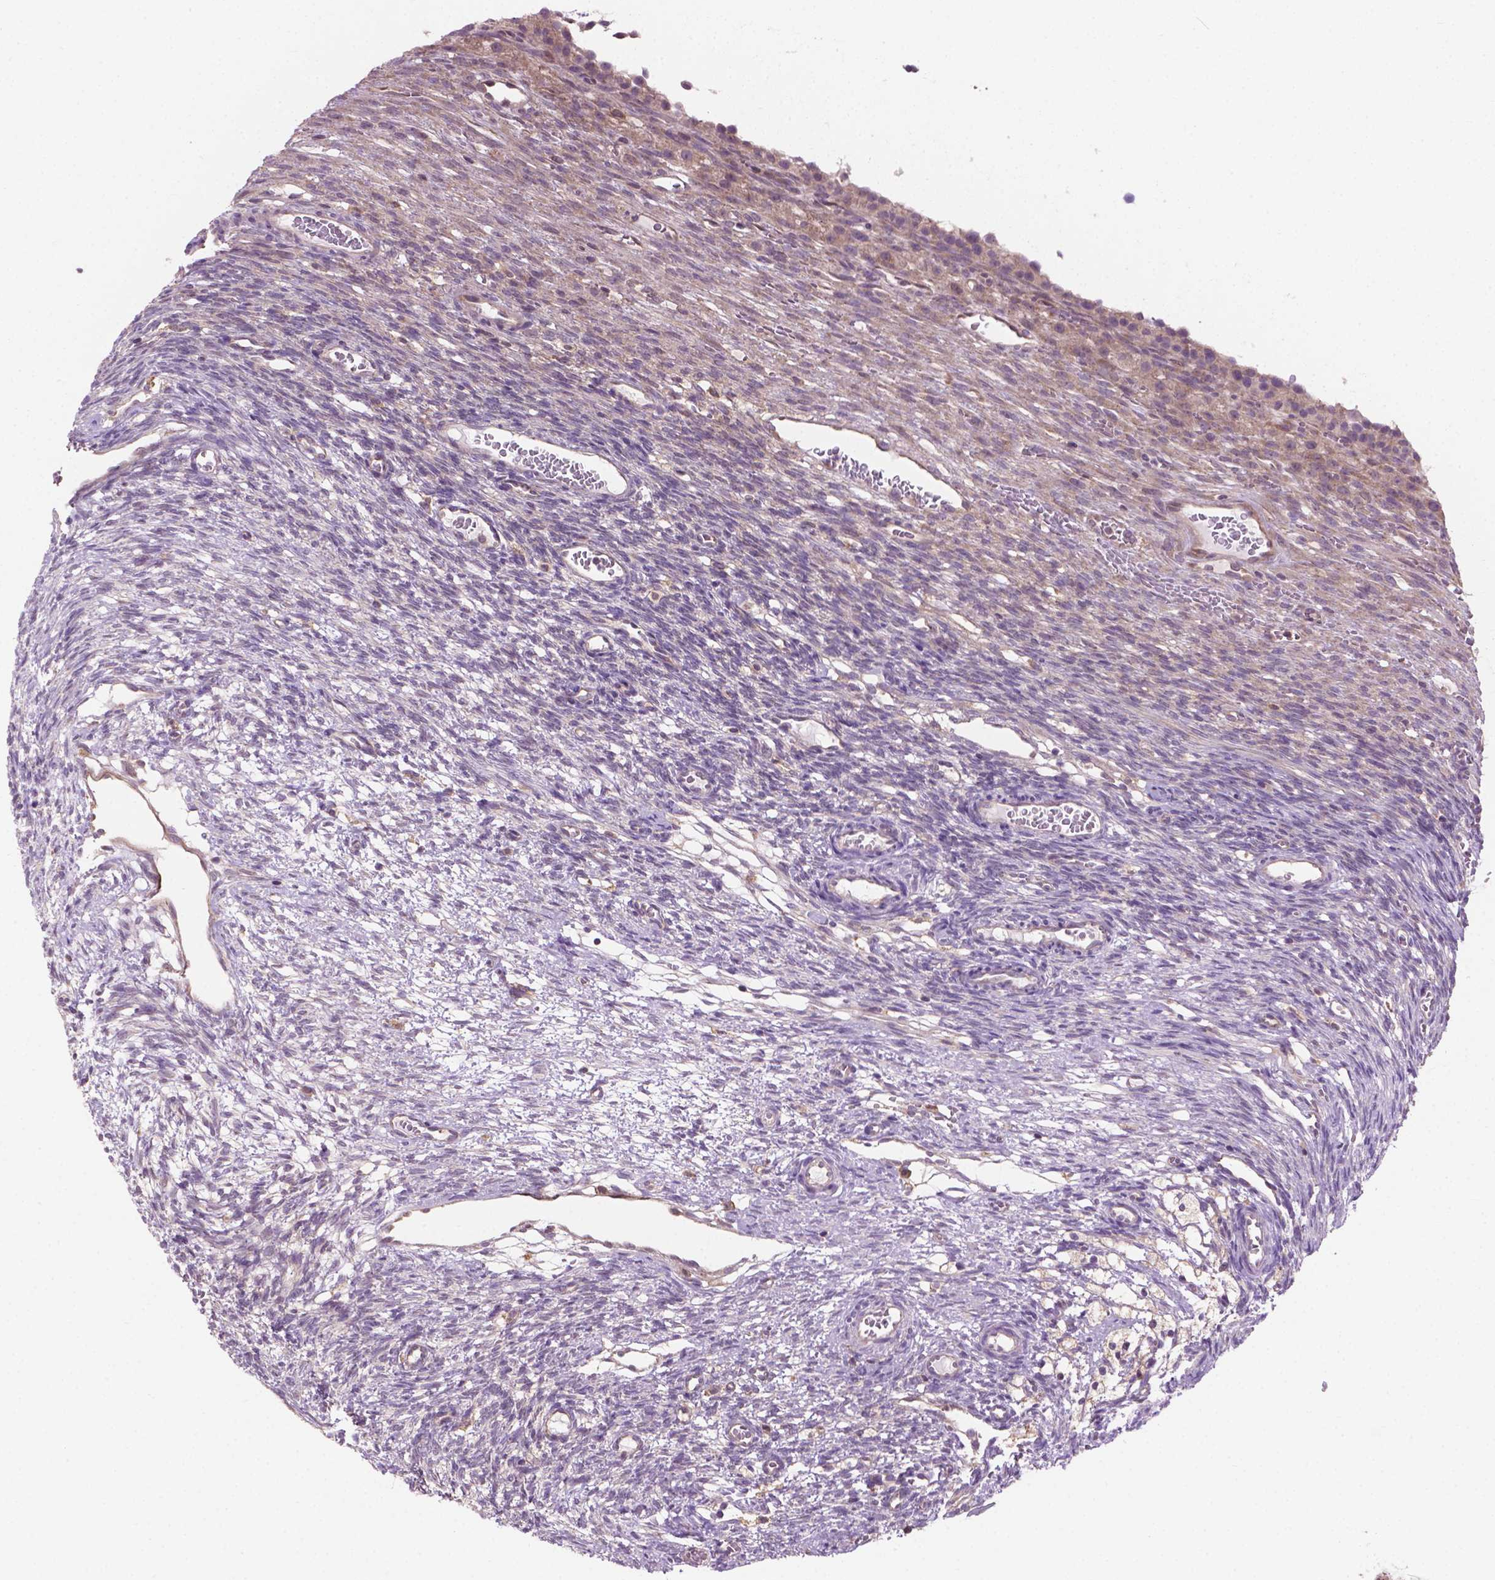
{"staining": {"intensity": "weak", "quantity": "<25%", "location": "cytoplasmic/membranous"}, "tissue": "ovary", "cell_type": "Follicle cells", "image_type": "normal", "snomed": [{"axis": "morphology", "description": "Normal tissue, NOS"}, {"axis": "topography", "description": "Ovary"}], "caption": "The micrograph demonstrates no staining of follicle cells in benign ovary.", "gene": "MZT1", "patient": {"sex": "female", "age": 34}}